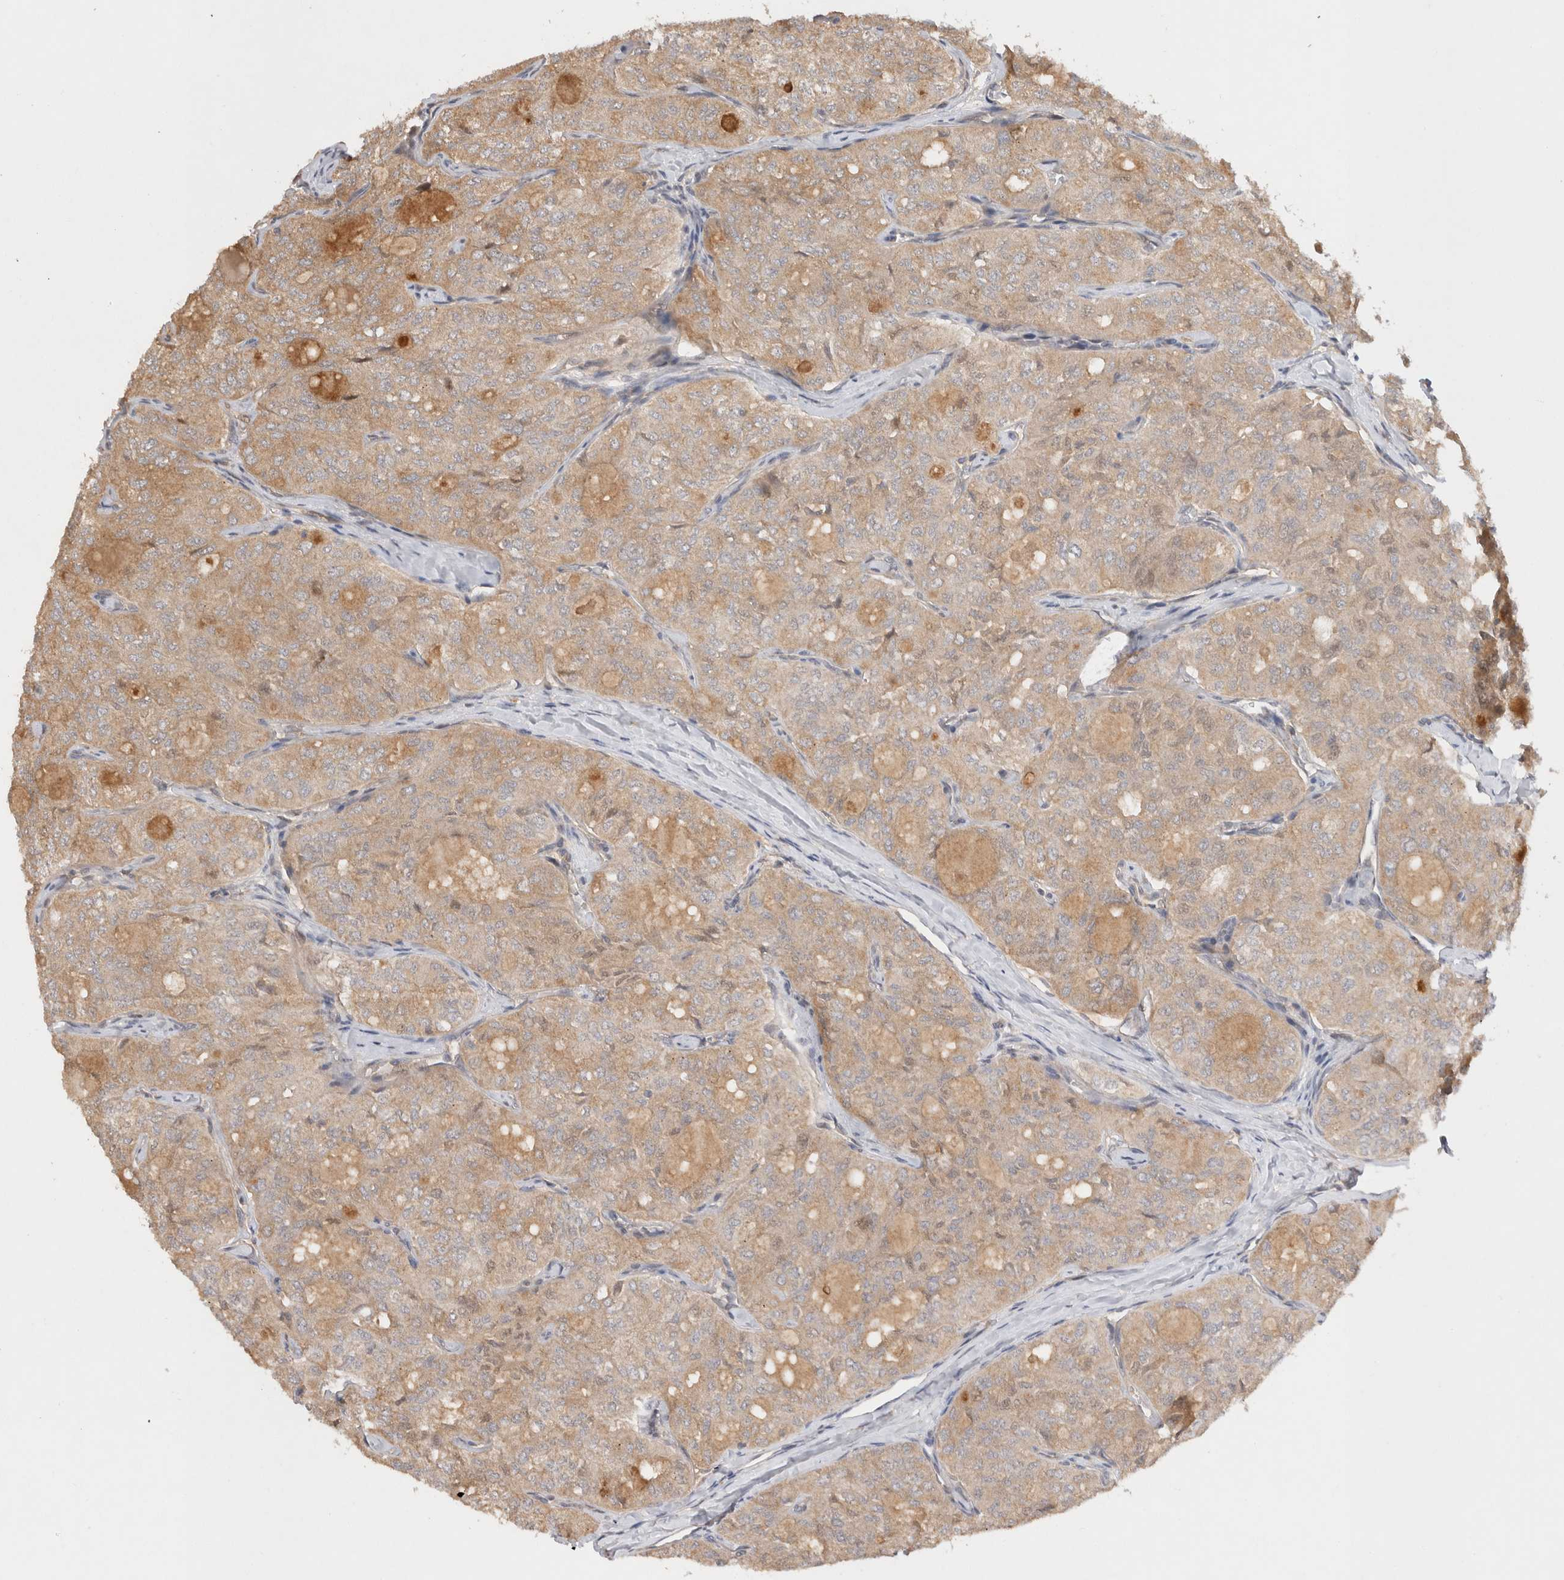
{"staining": {"intensity": "weak", "quantity": ">75%", "location": "cytoplasmic/membranous"}, "tissue": "thyroid cancer", "cell_type": "Tumor cells", "image_type": "cancer", "snomed": [{"axis": "morphology", "description": "Follicular adenoma carcinoma, NOS"}, {"axis": "topography", "description": "Thyroid gland"}], "caption": "About >75% of tumor cells in thyroid follicular adenoma carcinoma exhibit weak cytoplasmic/membranous protein positivity as visualized by brown immunohistochemical staining.", "gene": "HTT", "patient": {"sex": "male", "age": 75}}